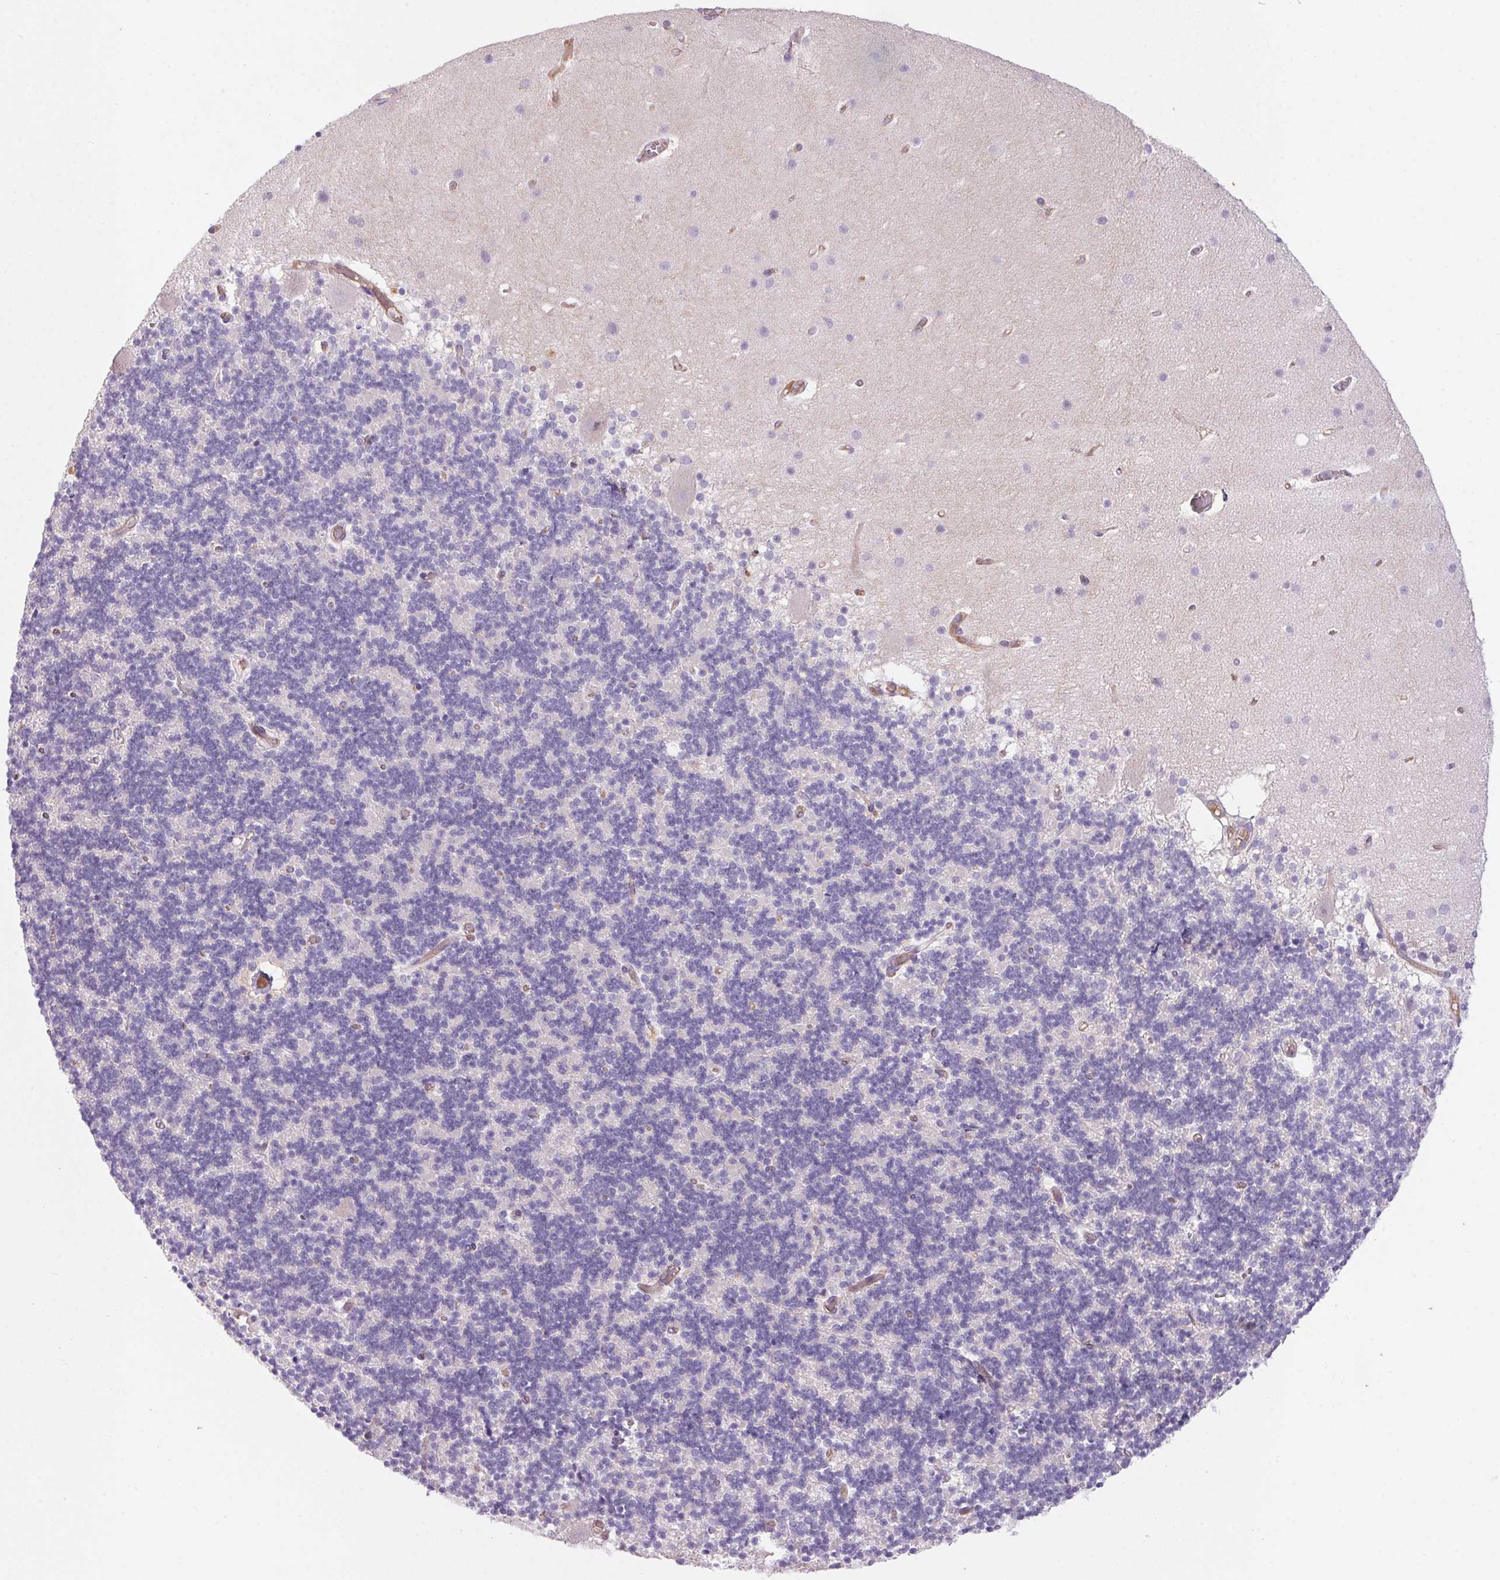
{"staining": {"intensity": "negative", "quantity": "none", "location": "none"}, "tissue": "cerebellum", "cell_type": "Cells in granular layer", "image_type": "normal", "snomed": [{"axis": "morphology", "description": "Normal tissue, NOS"}, {"axis": "topography", "description": "Cerebellum"}], "caption": "DAB immunohistochemical staining of benign human cerebellum shows no significant positivity in cells in granular layer.", "gene": "APOC4", "patient": {"sex": "male", "age": 70}}